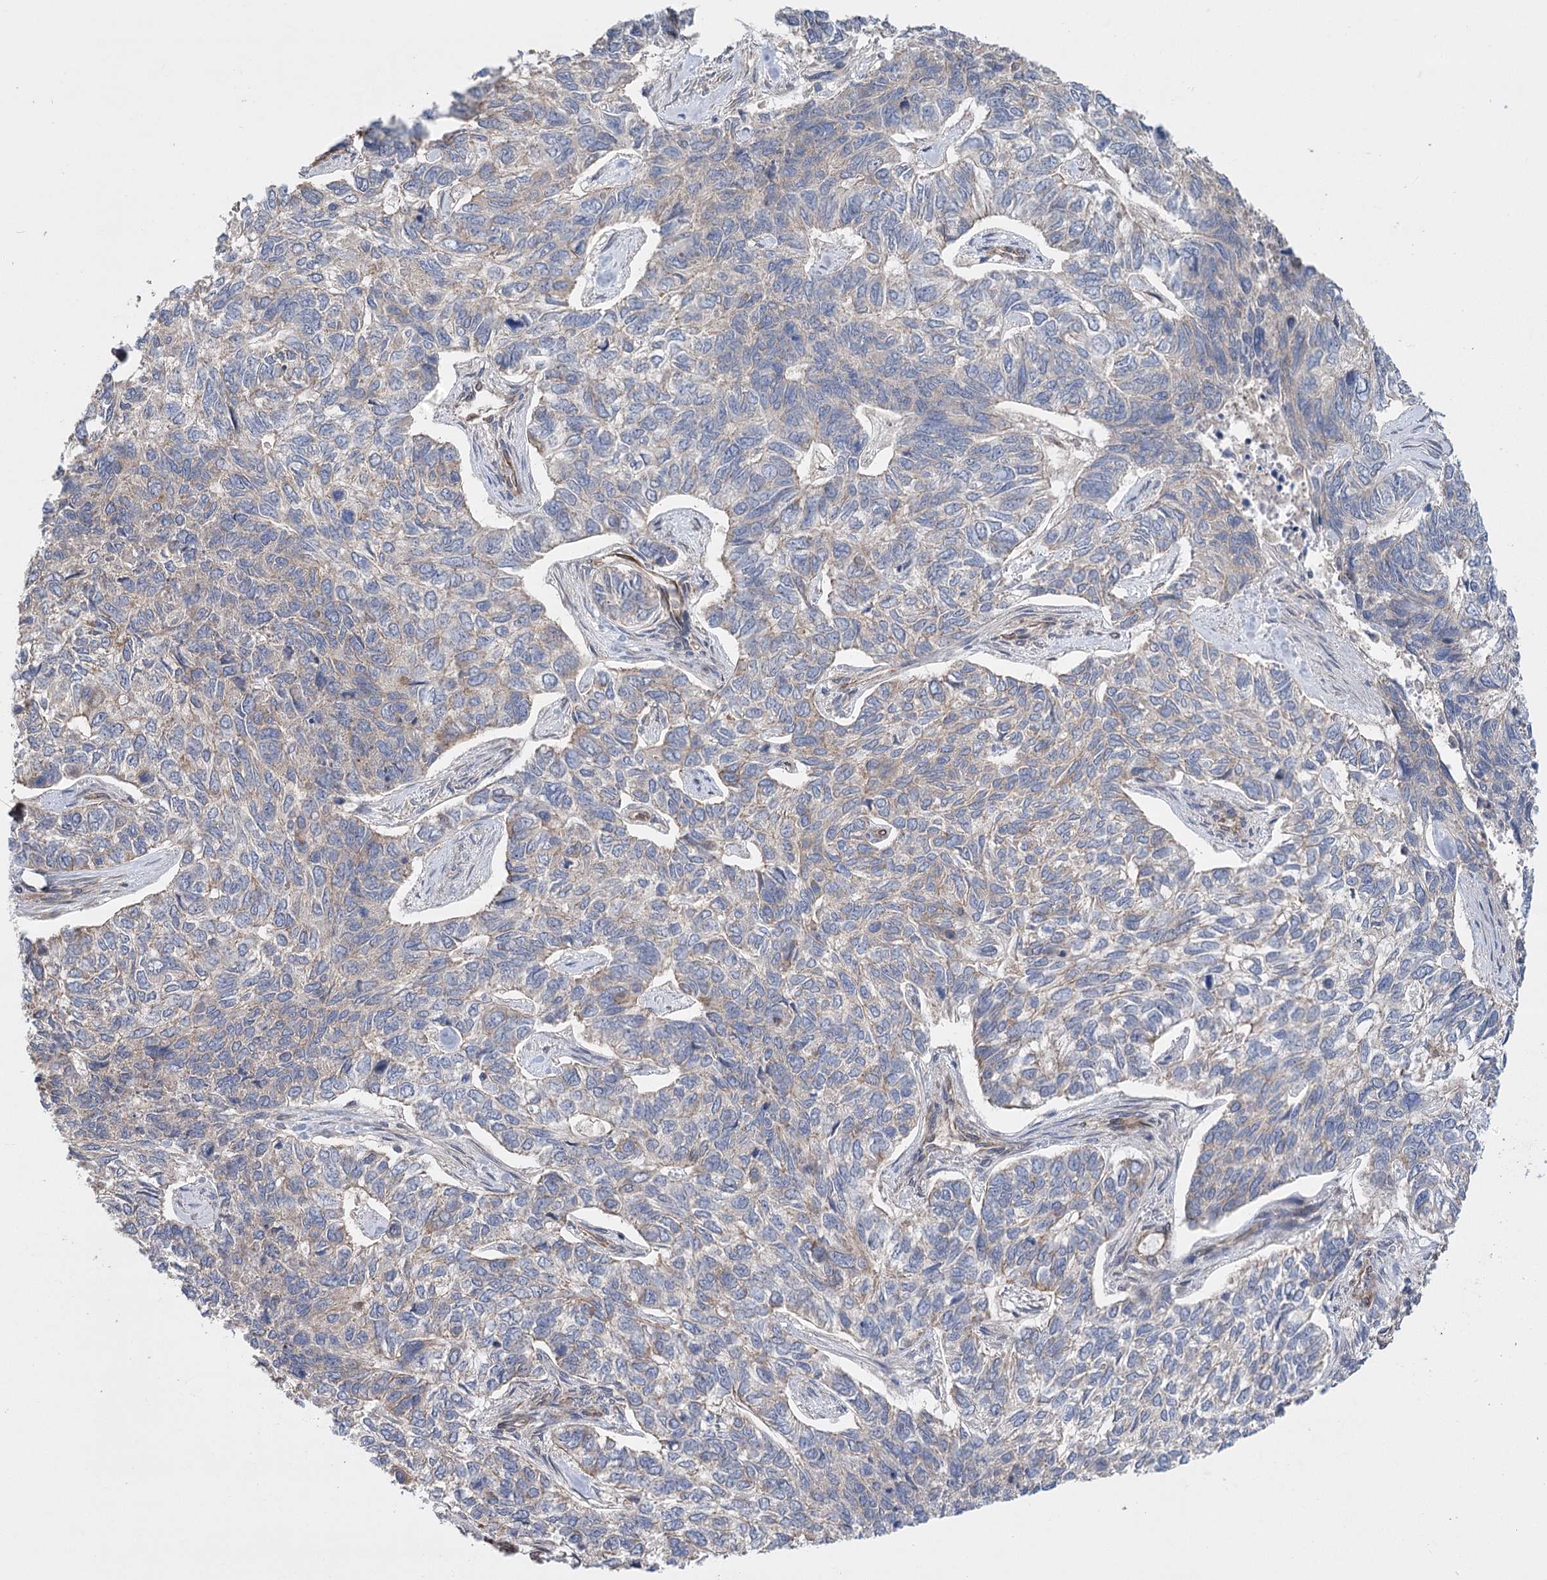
{"staining": {"intensity": "negative", "quantity": "none", "location": "none"}, "tissue": "skin cancer", "cell_type": "Tumor cells", "image_type": "cancer", "snomed": [{"axis": "morphology", "description": "Basal cell carcinoma"}, {"axis": "topography", "description": "Skin"}], "caption": "Skin cancer stained for a protein using immunohistochemistry displays no expression tumor cells.", "gene": "RWDD4", "patient": {"sex": "female", "age": 65}}